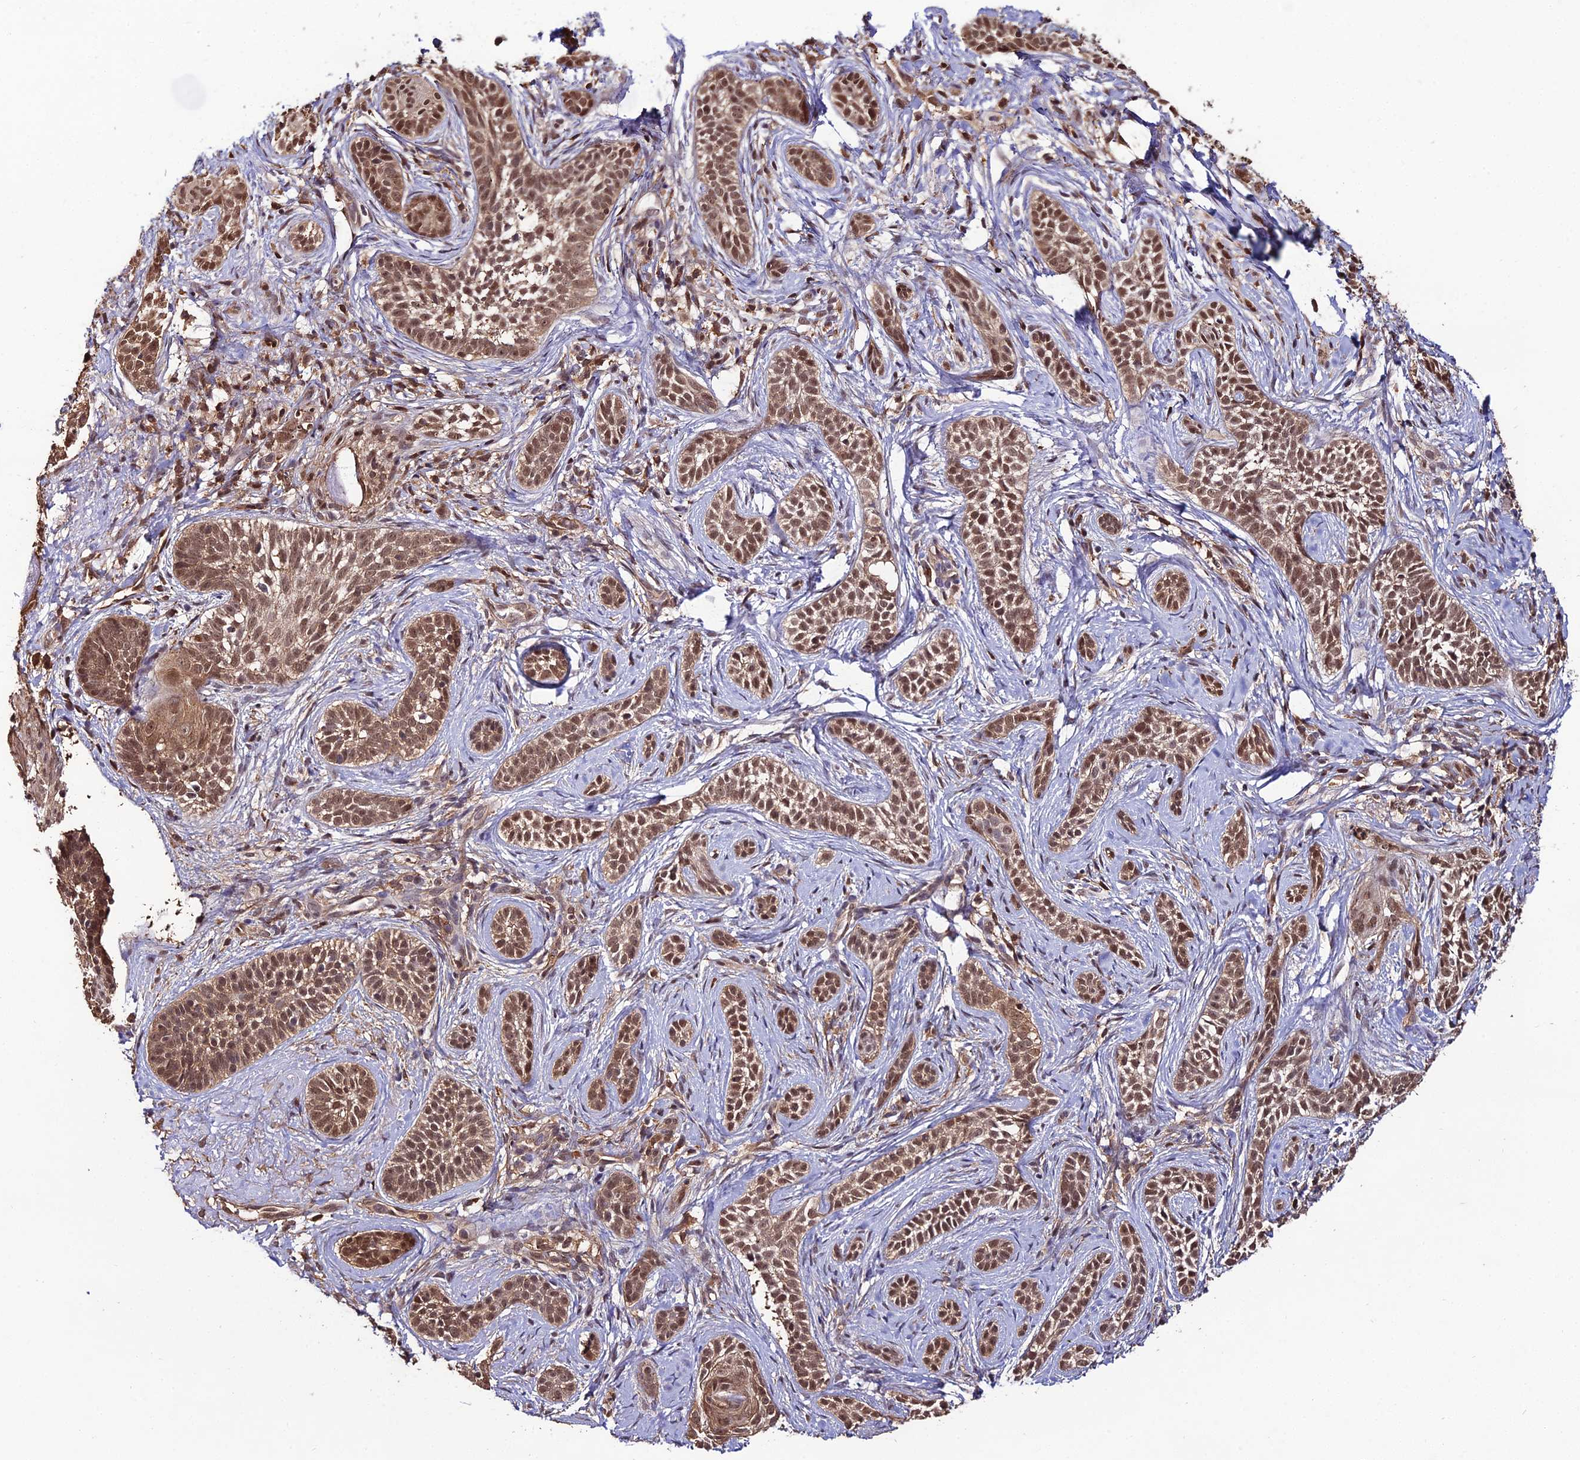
{"staining": {"intensity": "moderate", "quantity": ">75%", "location": "cytoplasmic/membranous,nuclear"}, "tissue": "skin cancer", "cell_type": "Tumor cells", "image_type": "cancer", "snomed": [{"axis": "morphology", "description": "Basal cell carcinoma"}, {"axis": "topography", "description": "Skin"}], "caption": "Moderate cytoplasmic/membranous and nuclear staining for a protein is present in approximately >75% of tumor cells of skin cancer (basal cell carcinoma) using IHC.", "gene": "PPP4C", "patient": {"sex": "male", "age": 71}}